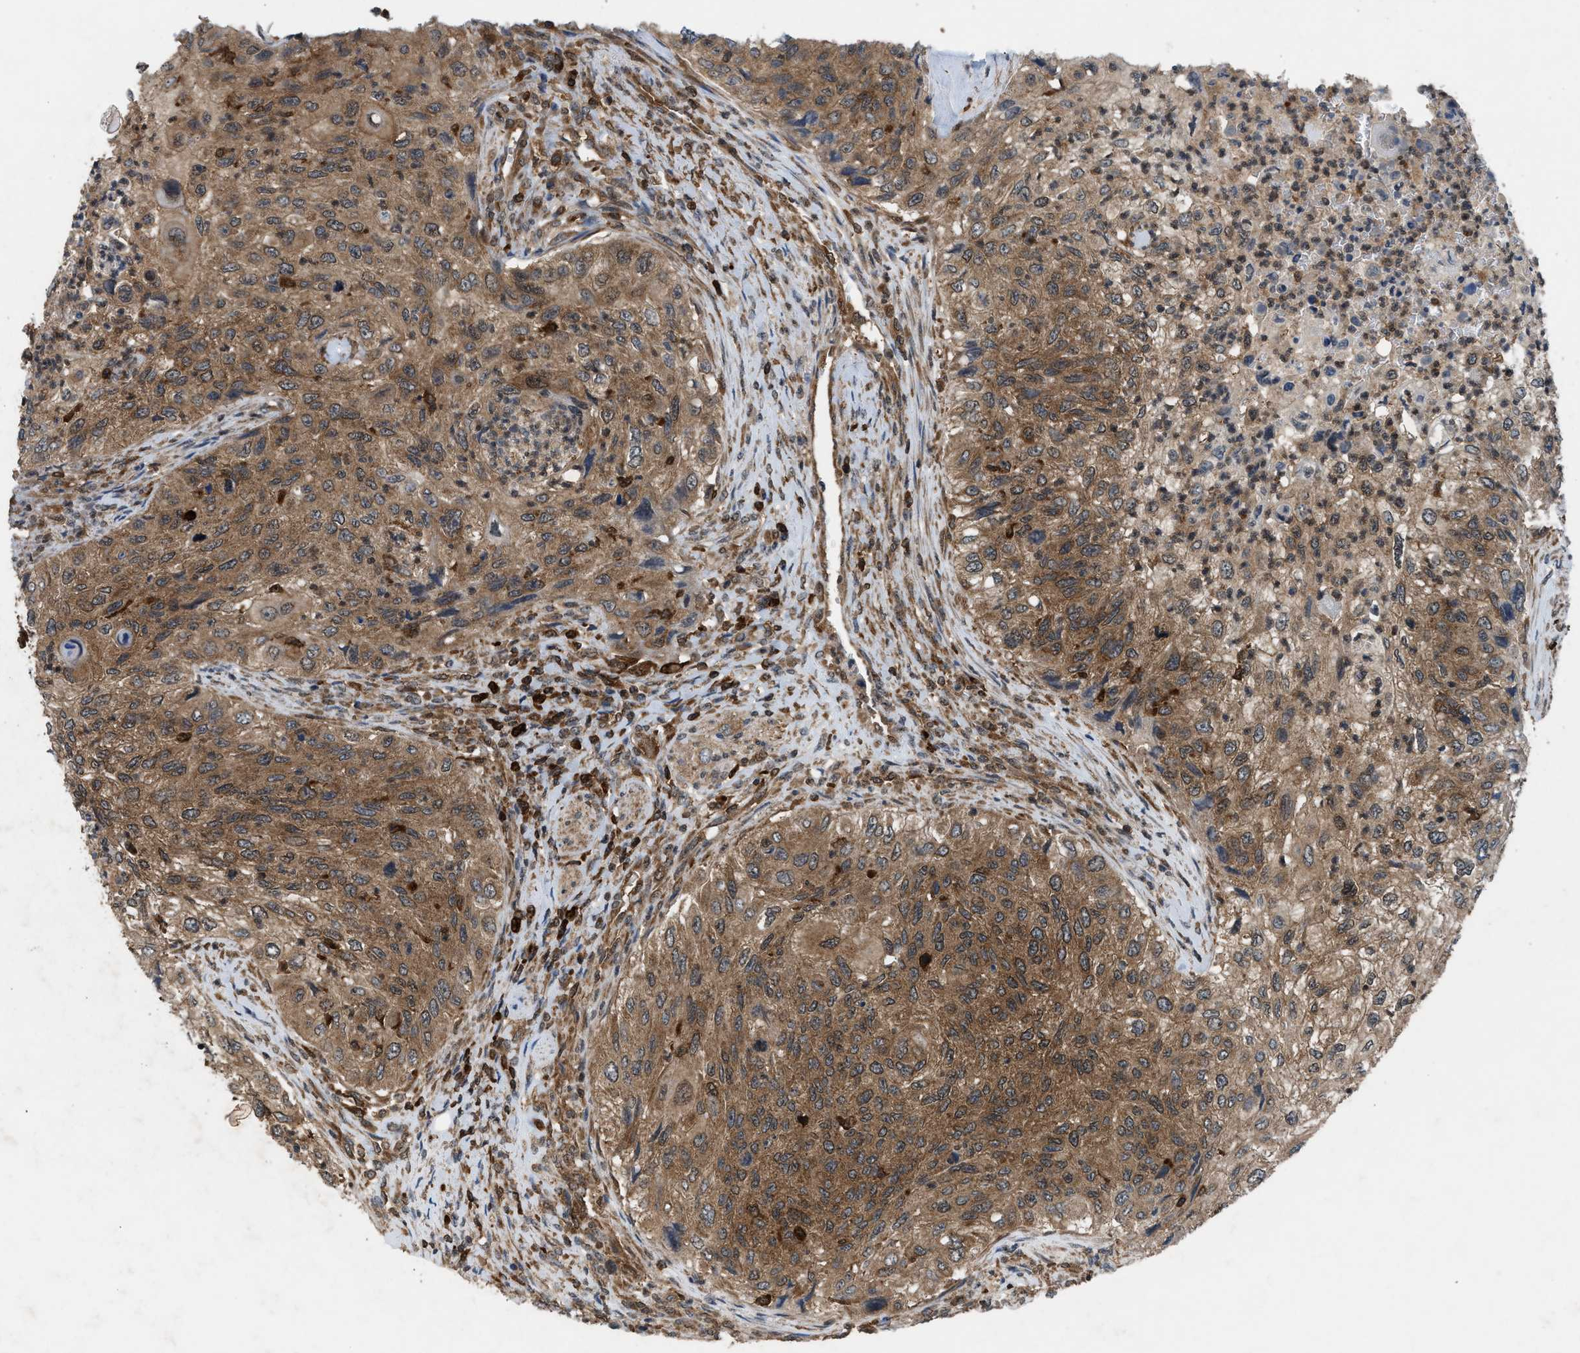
{"staining": {"intensity": "moderate", "quantity": ">75%", "location": "cytoplasmic/membranous"}, "tissue": "urothelial cancer", "cell_type": "Tumor cells", "image_type": "cancer", "snomed": [{"axis": "morphology", "description": "Urothelial carcinoma, High grade"}, {"axis": "topography", "description": "Urinary bladder"}], "caption": "Brown immunohistochemical staining in urothelial cancer shows moderate cytoplasmic/membranous expression in approximately >75% of tumor cells.", "gene": "OXSR1", "patient": {"sex": "male", "age": 35}}